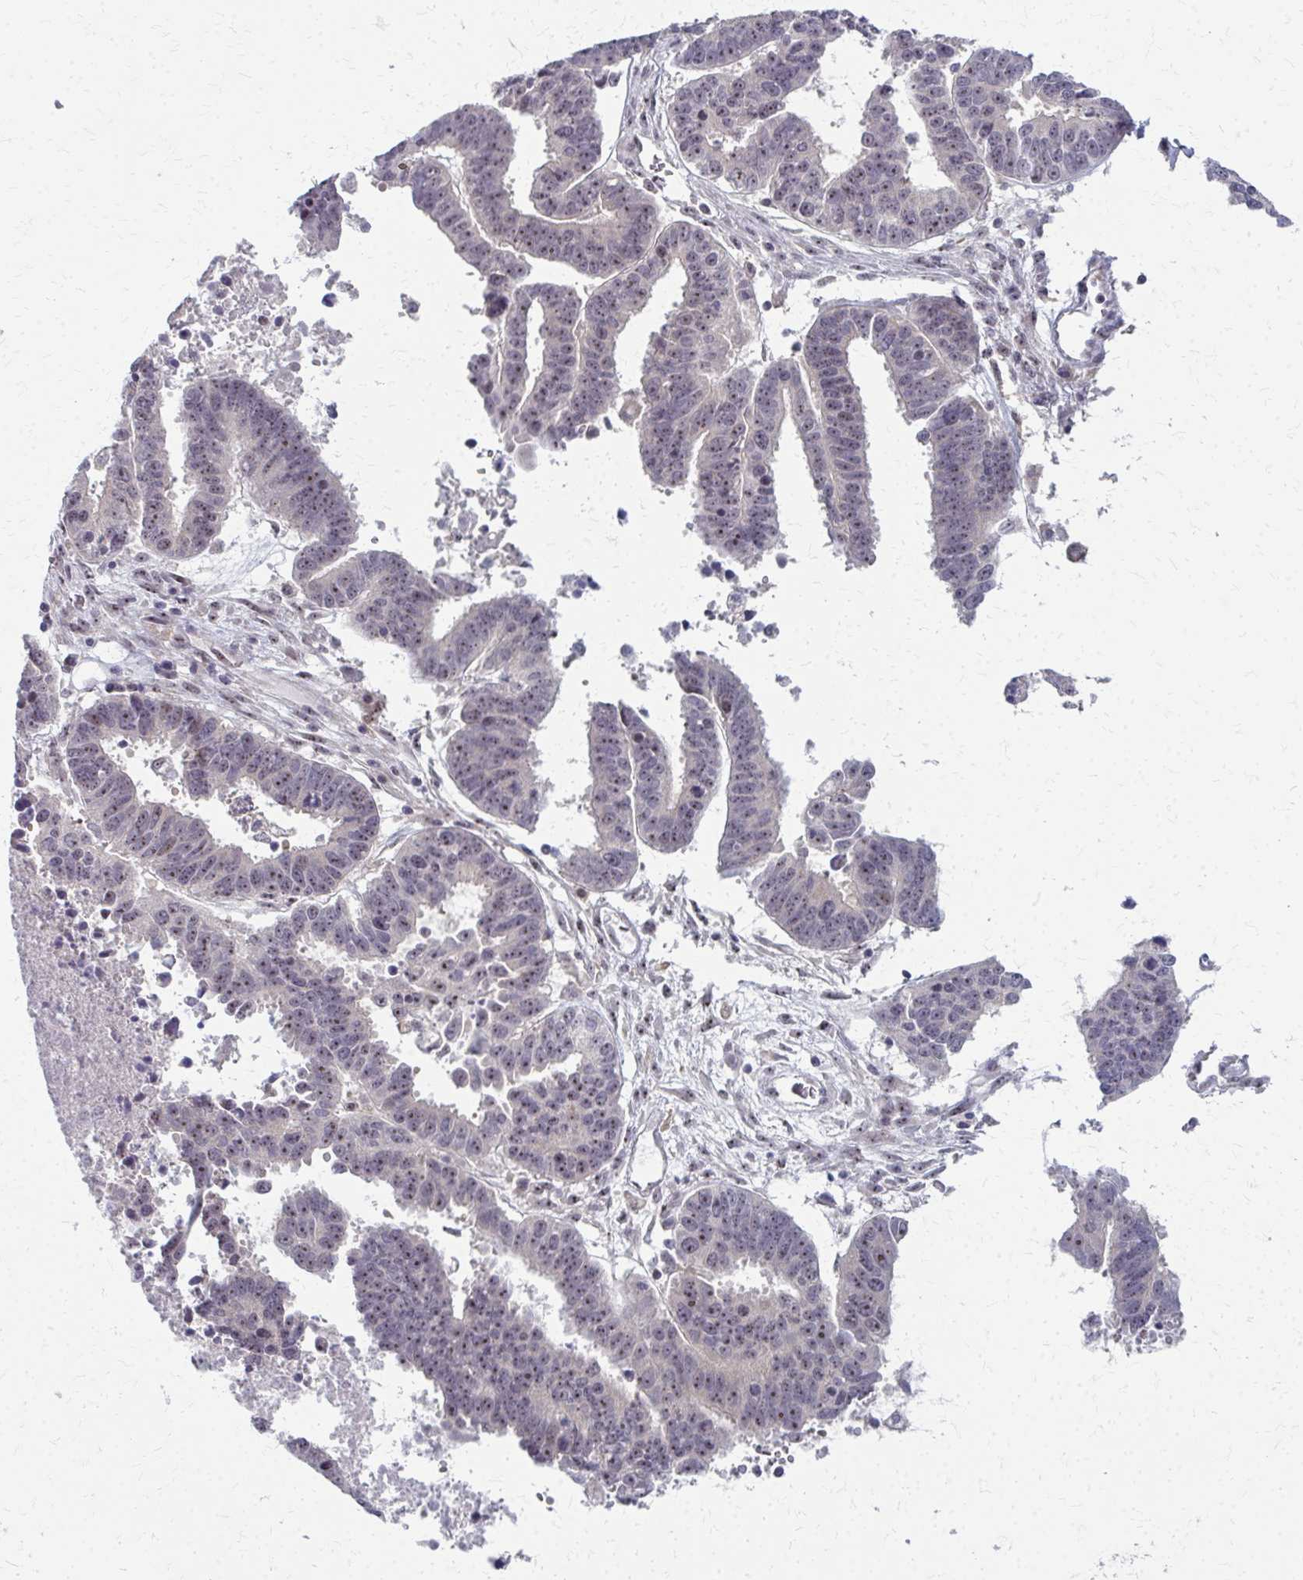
{"staining": {"intensity": "weak", "quantity": ">75%", "location": "nuclear"}, "tissue": "ovarian cancer", "cell_type": "Tumor cells", "image_type": "cancer", "snomed": [{"axis": "morphology", "description": "Carcinoma, endometroid"}, {"axis": "morphology", "description": "Cystadenocarcinoma, serous, NOS"}, {"axis": "topography", "description": "Ovary"}], "caption": "Tumor cells exhibit low levels of weak nuclear staining in about >75% of cells in human ovarian cancer.", "gene": "NUDT16", "patient": {"sex": "female", "age": 45}}